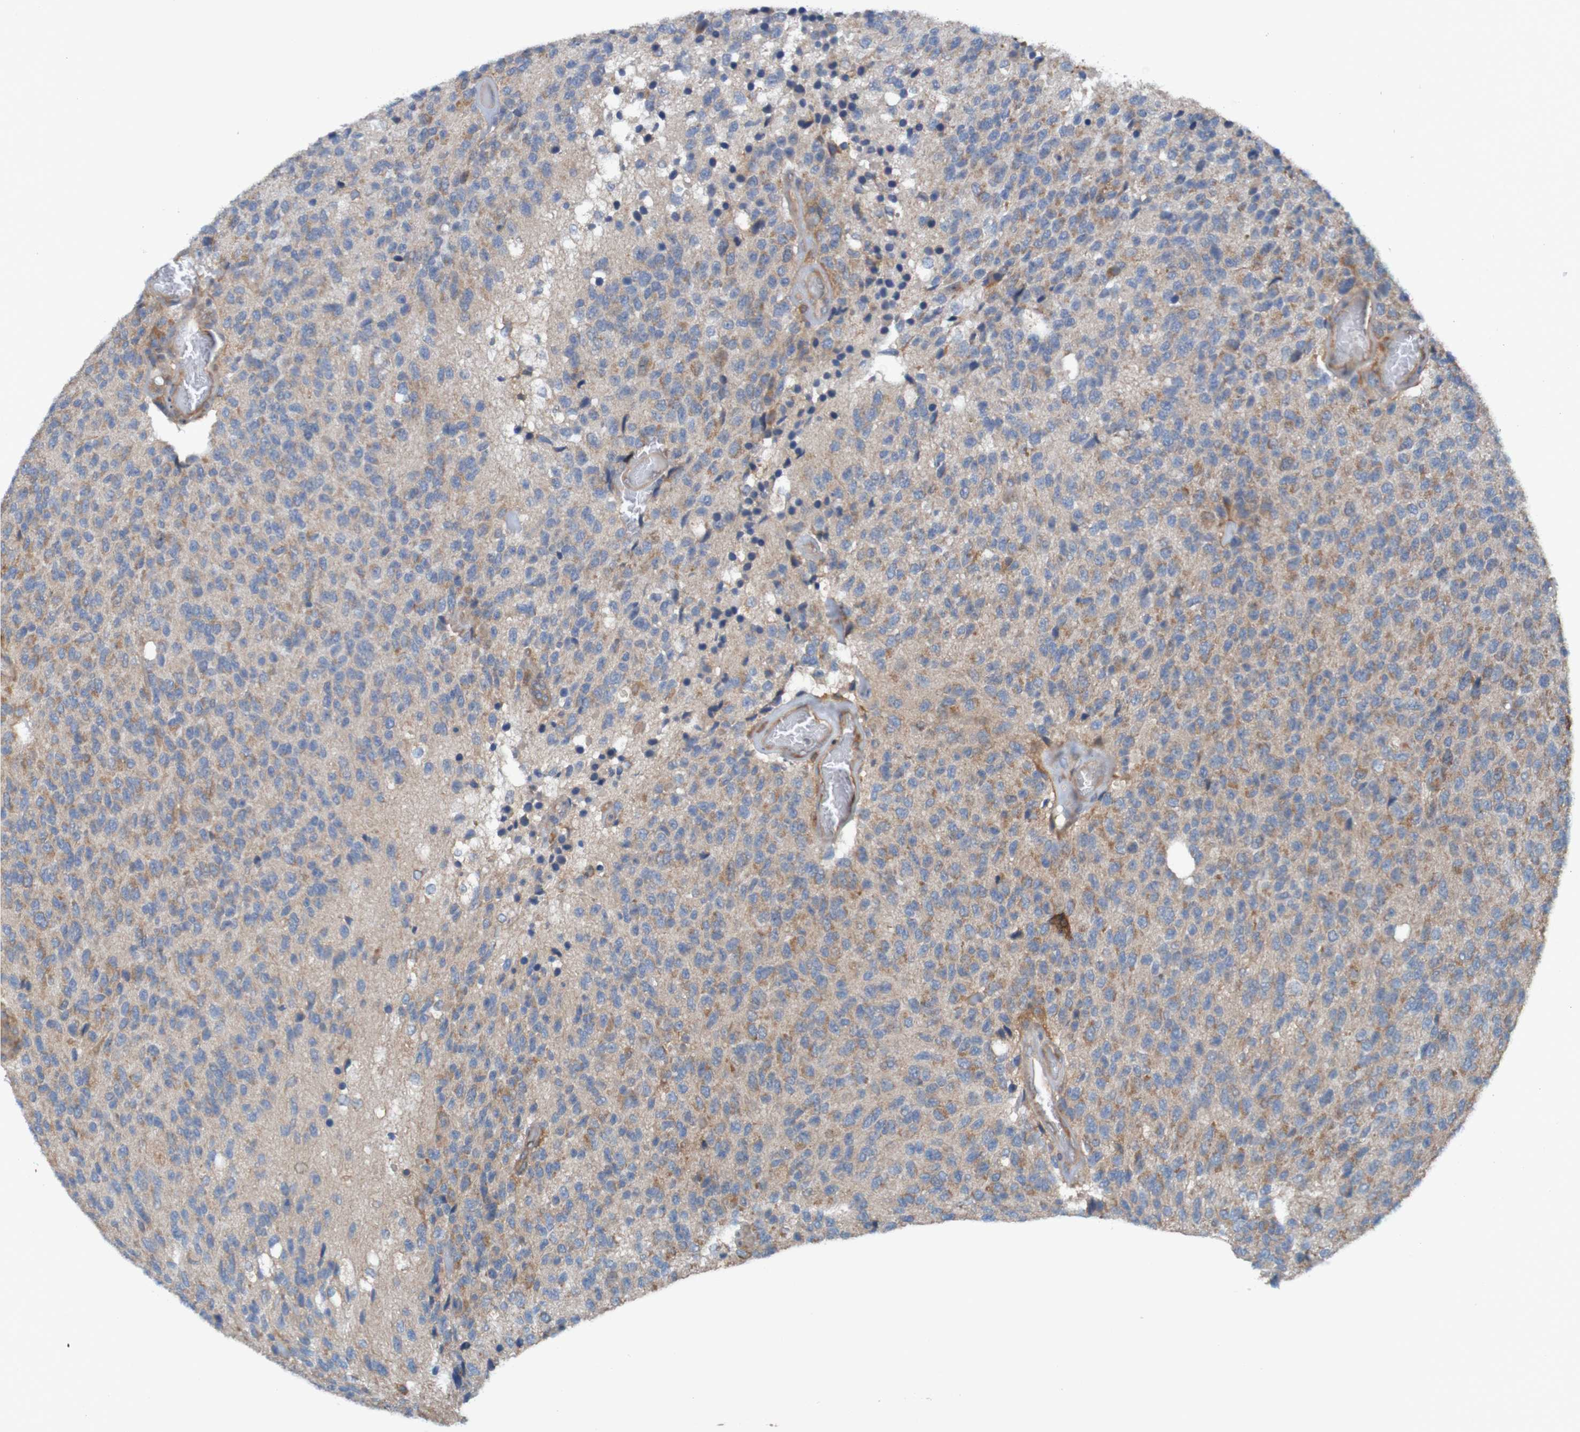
{"staining": {"intensity": "moderate", "quantity": ">75%", "location": "cytoplasmic/membranous"}, "tissue": "glioma", "cell_type": "Tumor cells", "image_type": "cancer", "snomed": [{"axis": "morphology", "description": "Glioma, malignant, High grade"}, {"axis": "topography", "description": "pancreas cauda"}], "caption": "A photomicrograph showing moderate cytoplasmic/membranous staining in about >75% of tumor cells in glioma, as visualized by brown immunohistochemical staining.", "gene": "DNAJC4", "patient": {"sex": "male", "age": 60}}